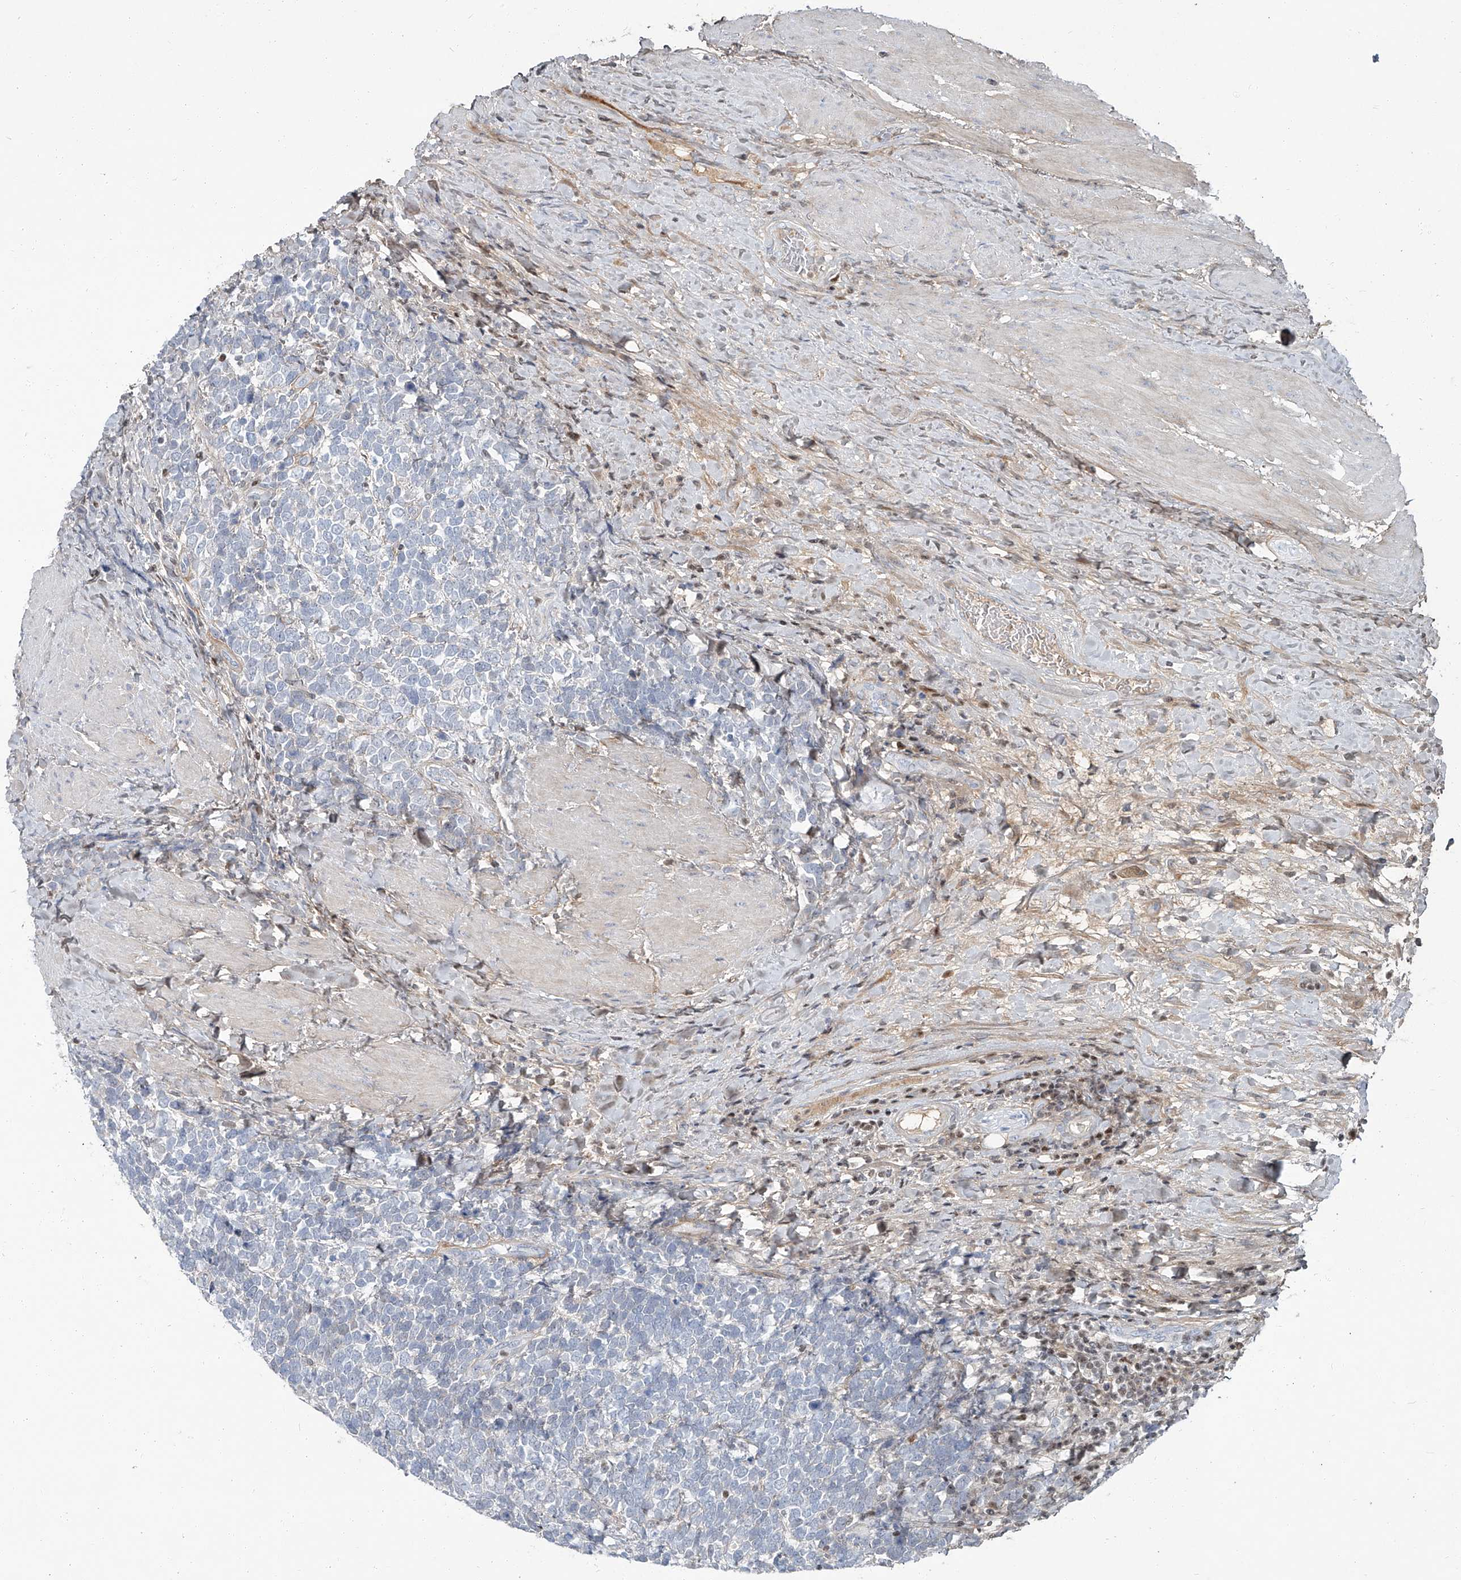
{"staining": {"intensity": "negative", "quantity": "none", "location": "none"}, "tissue": "urothelial cancer", "cell_type": "Tumor cells", "image_type": "cancer", "snomed": [{"axis": "morphology", "description": "Urothelial carcinoma, High grade"}, {"axis": "topography", "description": "Urinary bladder"}], "caption": "This micrograph is of high-grade urothelial carcinoma stained with IHC to label a protein in brown with the nuclei are counter-stained blue. There is no positivity in tumor cells. The staining is performed using DAB brown chromogen with nuclei counter-stained in using hematoxylin.", "gene": "HOXA3", "patient": {"sex": "female", "age": 82}}